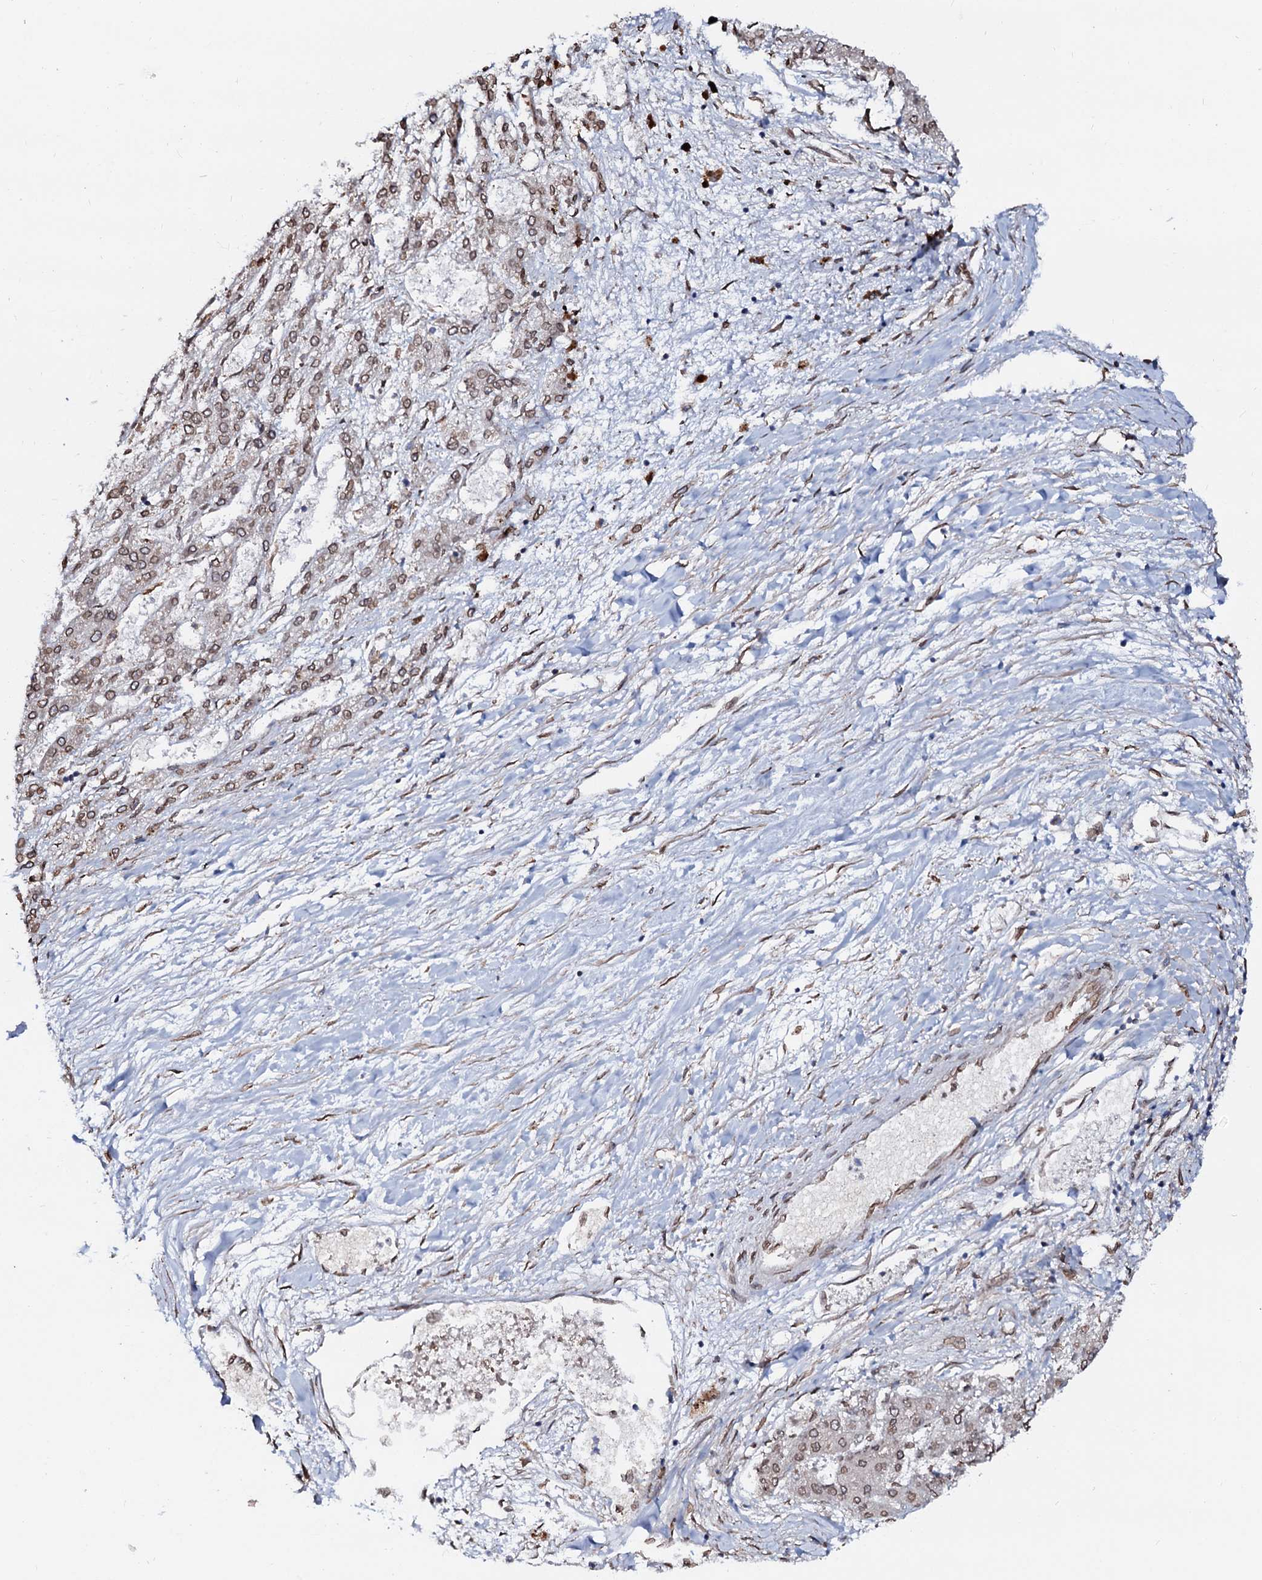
{"staining": {"intensity": "moderate", "quantity": "25%-75%", "location": "cytoplasmic/membranous,nuclear"}, "tissue": "liver cancer", "cell_type": "Tumor cells", "image_type": "cancer", "snomed": [{"axis": "morphology", "description": "Carcinoma, Hepatocellular, NOS"}, {"axis": "topography", "description": "Liver"}], "caption": "Protein expression analysis of liver cancer demonstrates moderate cytoplasmic/membranous and nuclear expression in approximately 25%-75% of tumor cells. (DAB (3,3'-diaminobenzidine) IHC, brown staining for protein, blue staining for nuclei).", "gene": "NRP2", "patient": {"sex": "female", "age": 73}}